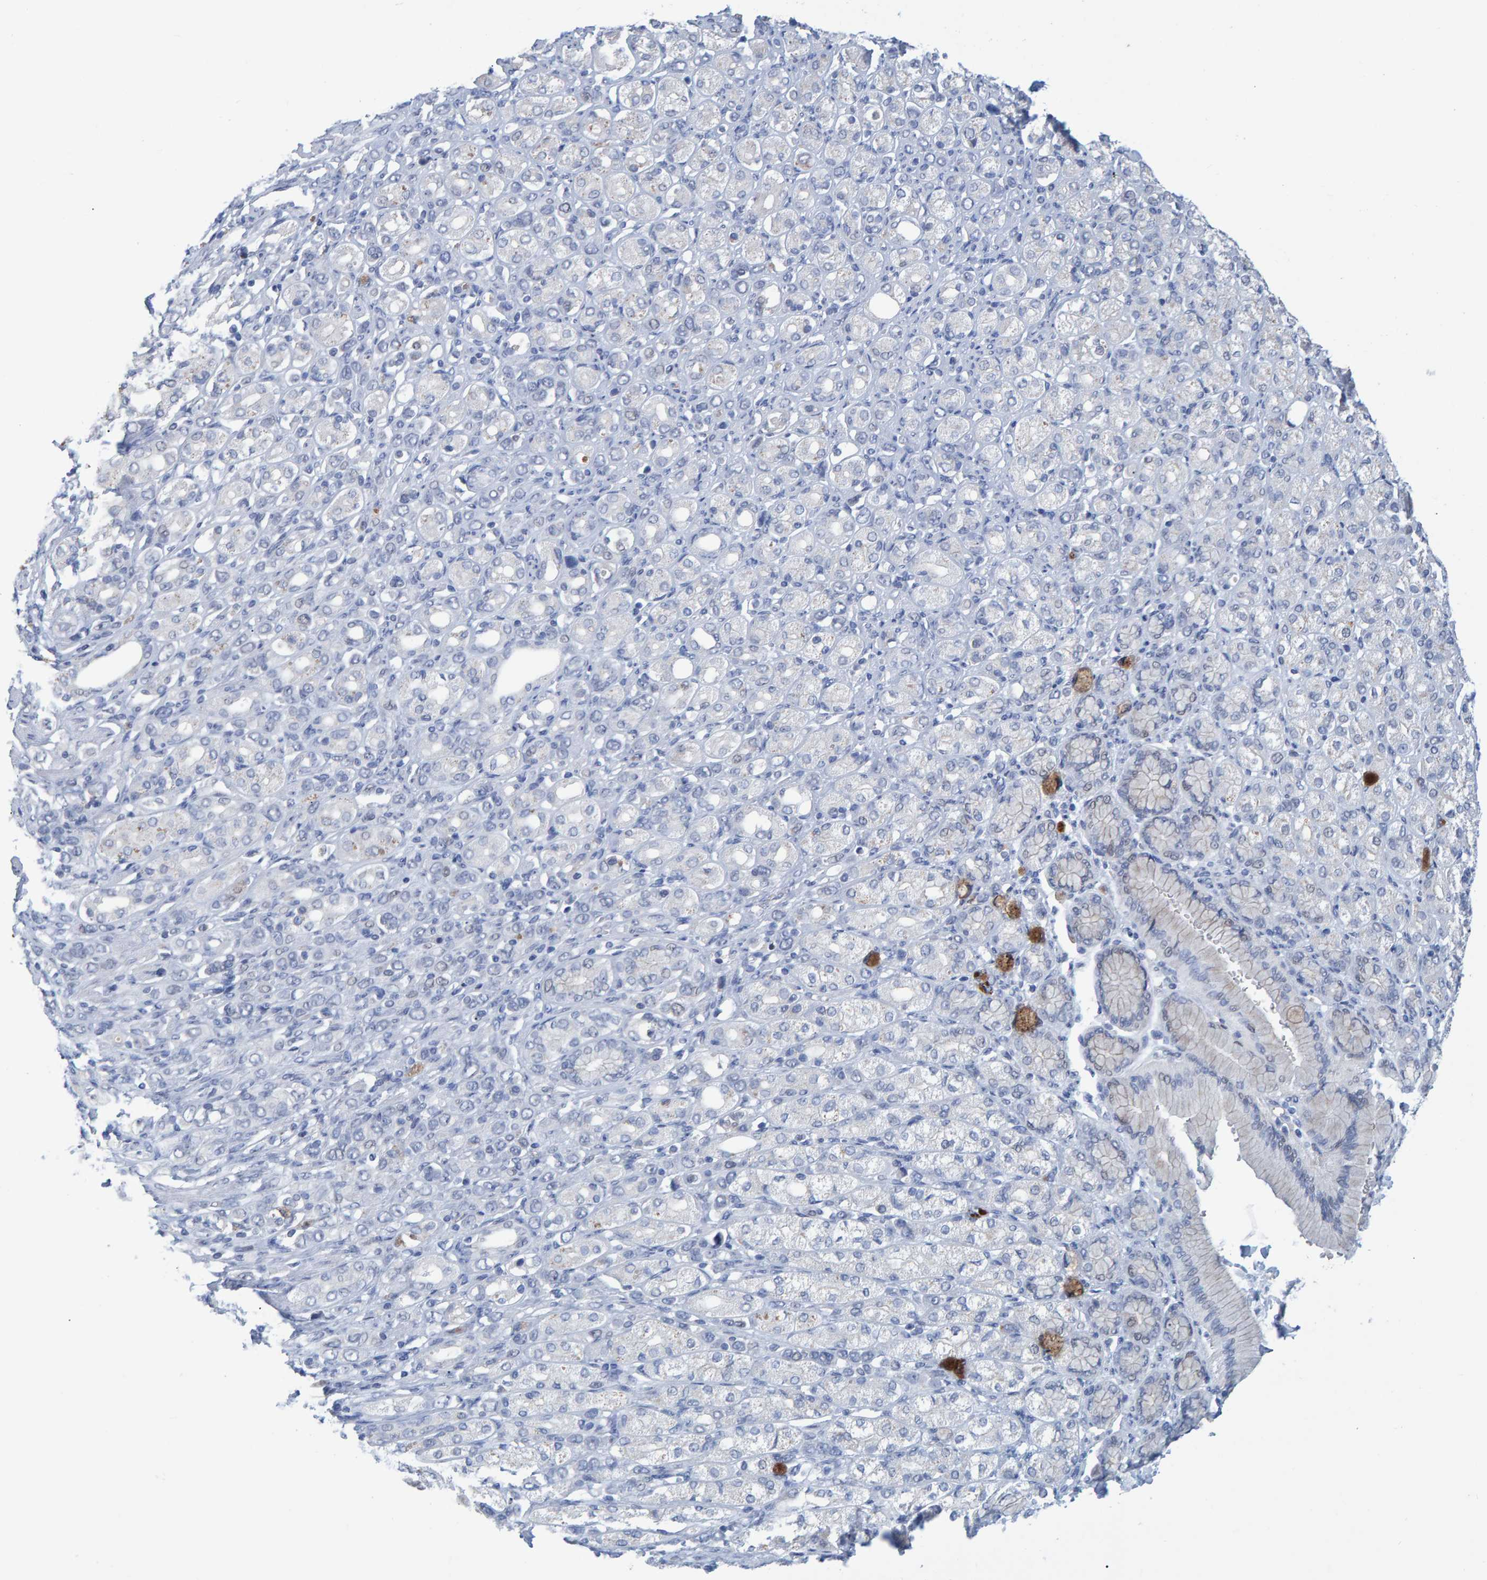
{"staining": {"intensity": "negative", "quantity": "none", "location": "none"}, "tissue": "stomach cancer", "cell_type": "Tumor cells", "image_type": "cancer", "snomed": [{"axis": "morphology", "description": "Adenocarcinoma, NOS"}, {"axis": "topography", "description": "Stomach"}], "caption": "Tumor cells are negative for brown protein staining in stomach adenocarcinoma.", "gene": "PROCA1", "patient": {"sex": "female", "age": 65}}